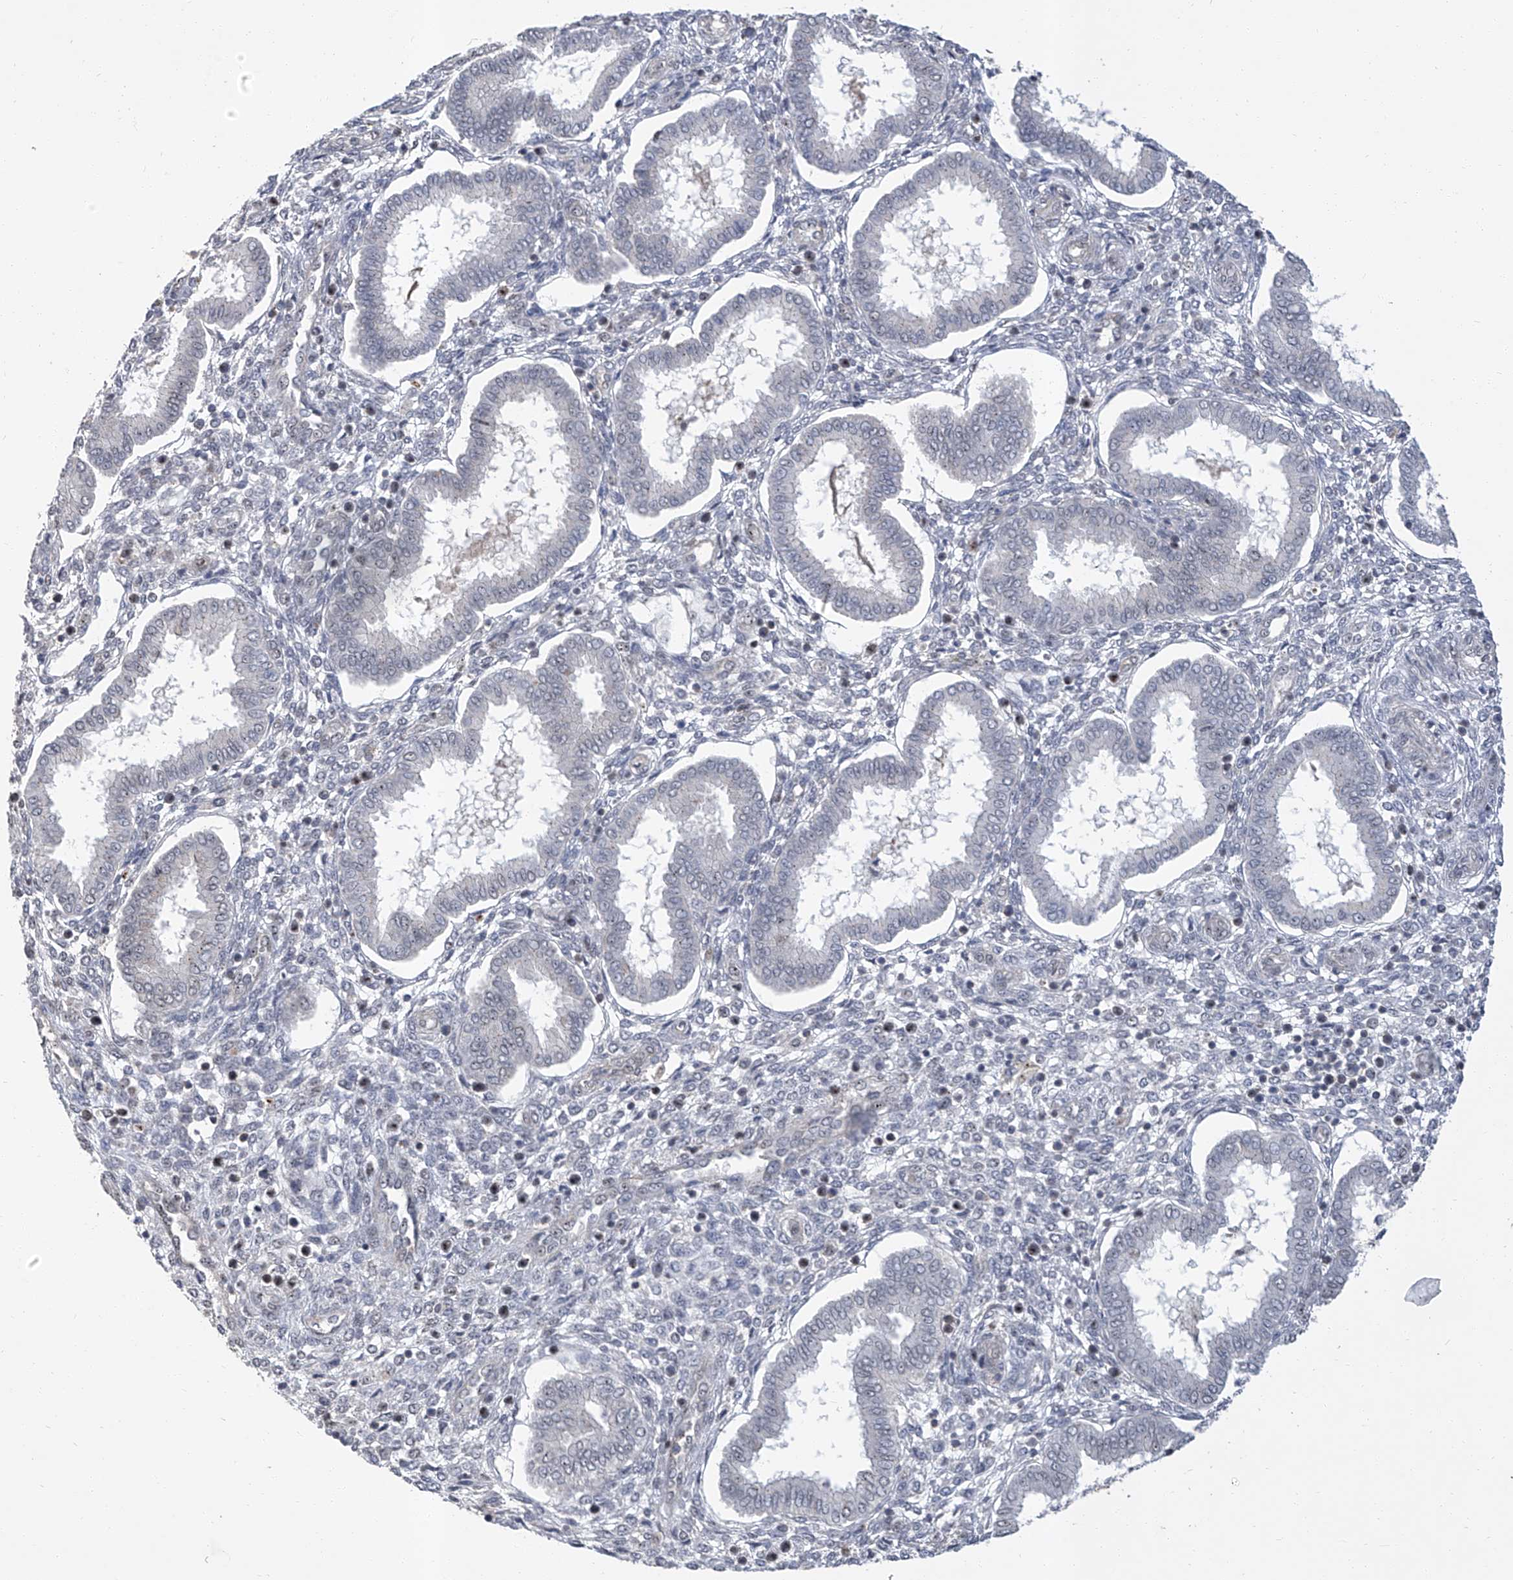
{"staining": {"intensity": "negative", "quantity": "none", "location": "none"}, "tissue": "endometrium", "cell_type": "Cells in endometrial stroma", "image_type": "normal", "snomed": [{"axis": "morphology", "description": "Normal tissue, NOS"}, {"axis": "topography", "description": "Endometrium"}], "caption": "An image of endometrium stained for a protein reveals no brown staining in cells in endometrial stroma.", "gene": "CMTR1", "patient": {"sex": "female", "age": 24}}